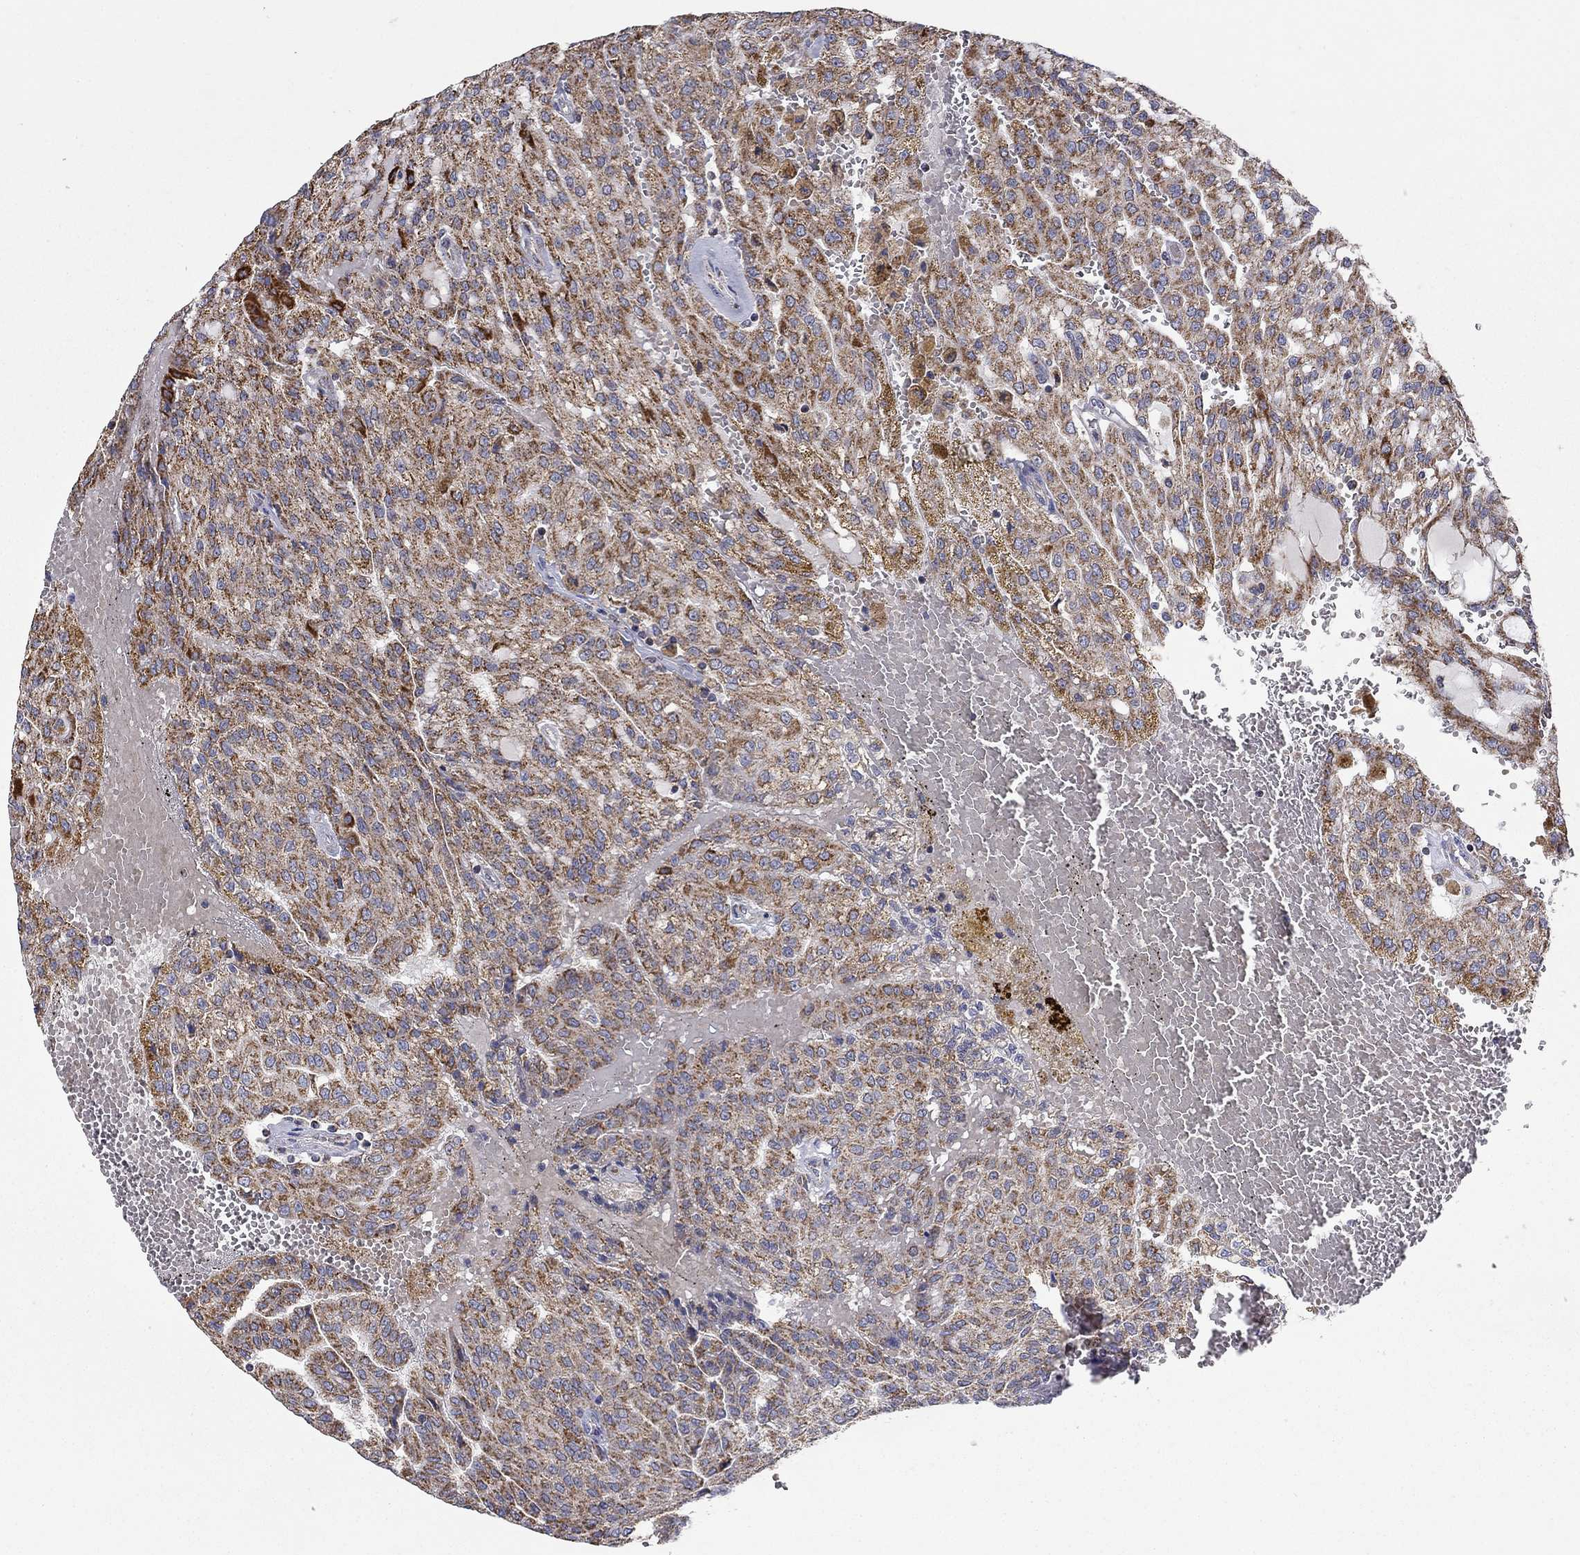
{"staining": {"intensity": "moderate", "quantity": ">75%", "location": "cytoplasmic/membranous"}, "tissue": "renal cancer", "cell_type": "Tumor cells", "image_type": "cancer", "snomed": [{"axis": "morphology", "description": "Adenocarcinoma, NOS"}, {"axis": "topography", "description": "Kidney"}], "caption": "An immunohistochemistry (IHC) histopathology image of neoplastic tissue is shown. Protein staining in brown shows moderate cytoplasmic/membranous positivity in renal cancer within tumor cells.", "gene": "HPS5", "patient": {"sex": "male", "age": 63}}